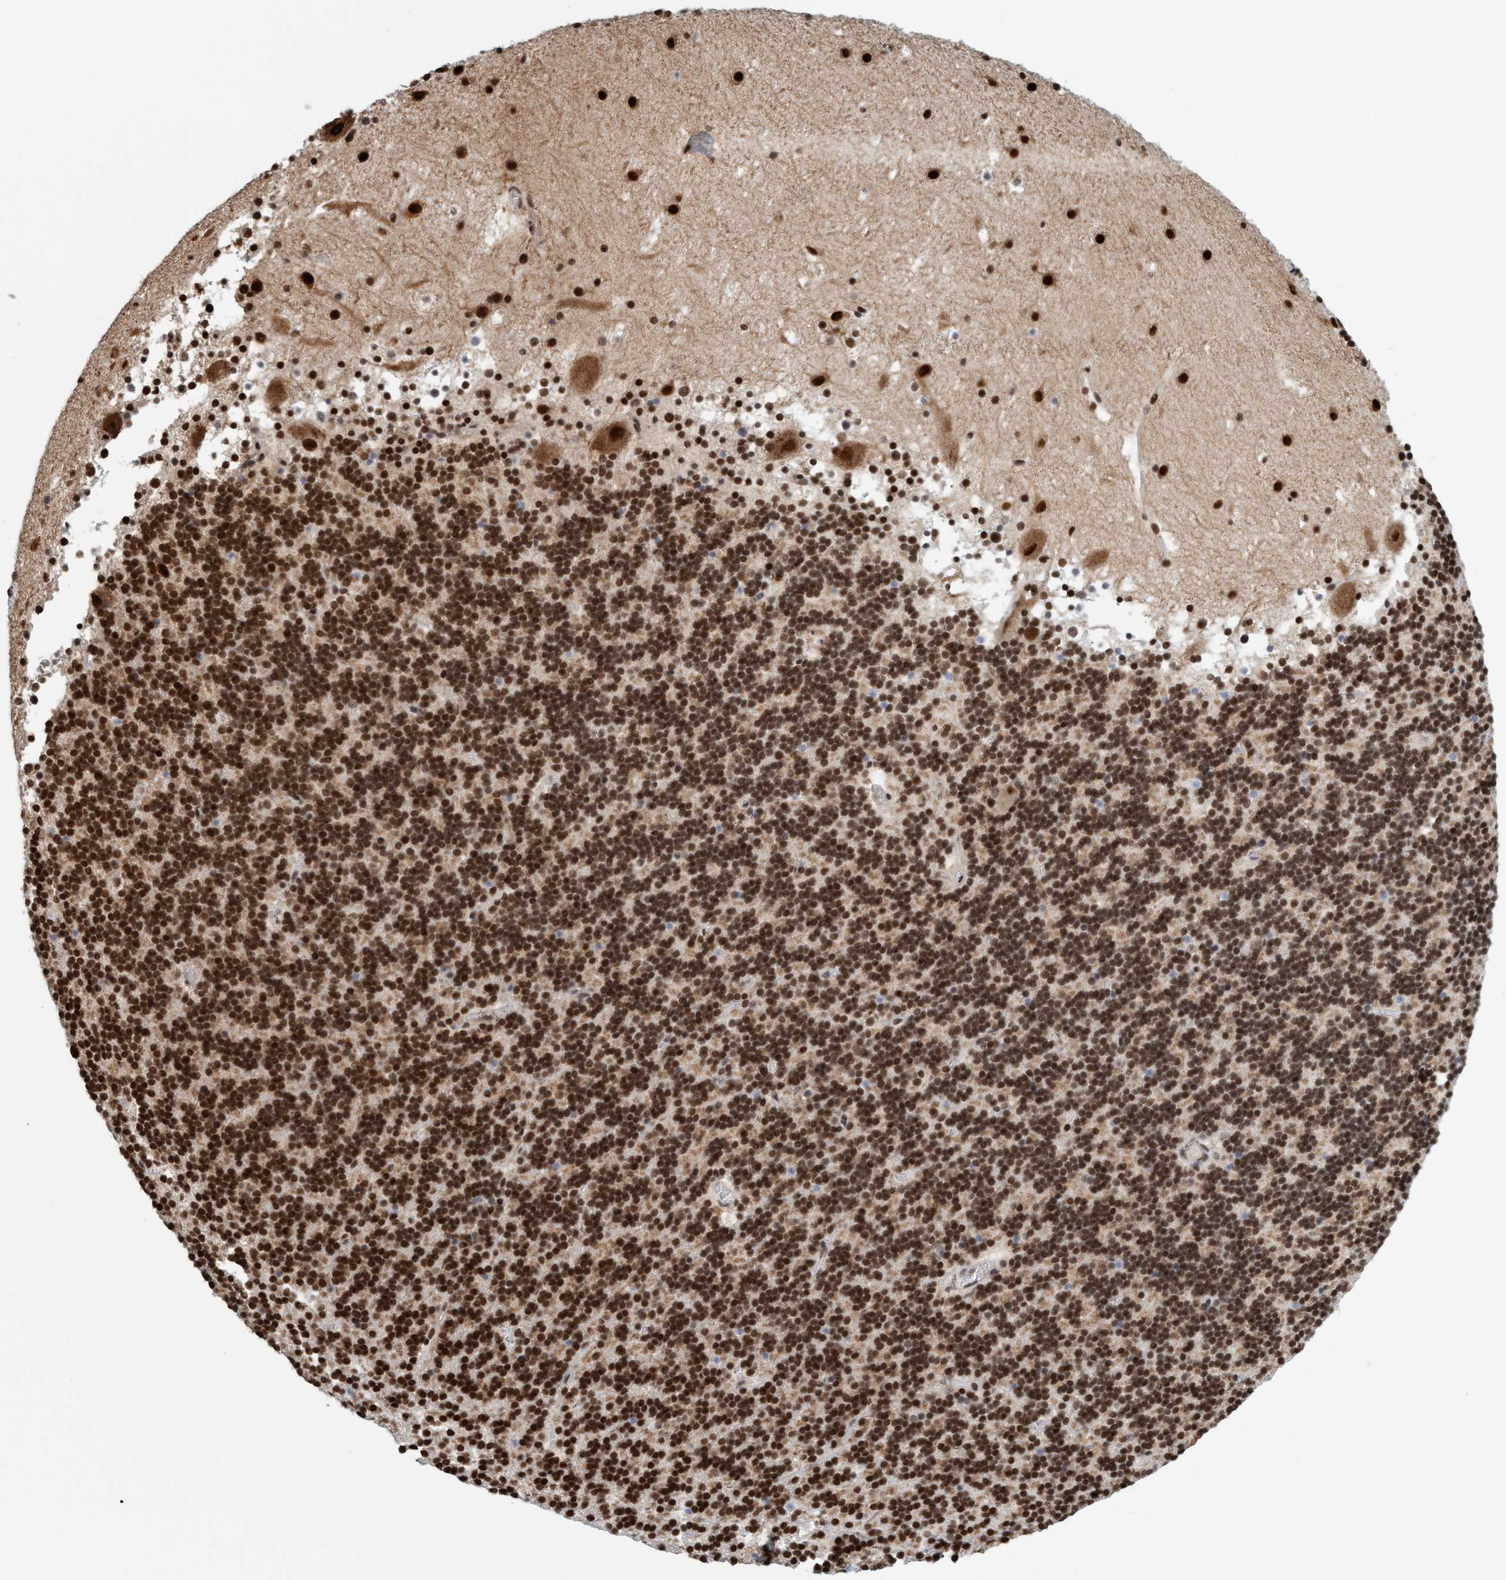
{"staining": {"intensity": "strong", "quantity": ">75%", "location": "nuclear"}, "tissue": "cerebellum", "cell_type": "Cells in granular layer", "image_type": "normal", "snomed": [{"axis": "morphology", "description": "Normal tissue, NOS"}, {"axis": "topography", "description": "Cerebellum"}], "caption": "Cells in granular layer demonstrate strong nuclear staining in approximately >75% of cells in normal cerebellum. Using DAB (3,3'-diaminobenzidine) (brown) and hematoxylin (blue) stains, captured at high magnification using brightfield microscopy.", "gene": "SMCR8", "patient": {"sex": "male", "age": 45}}